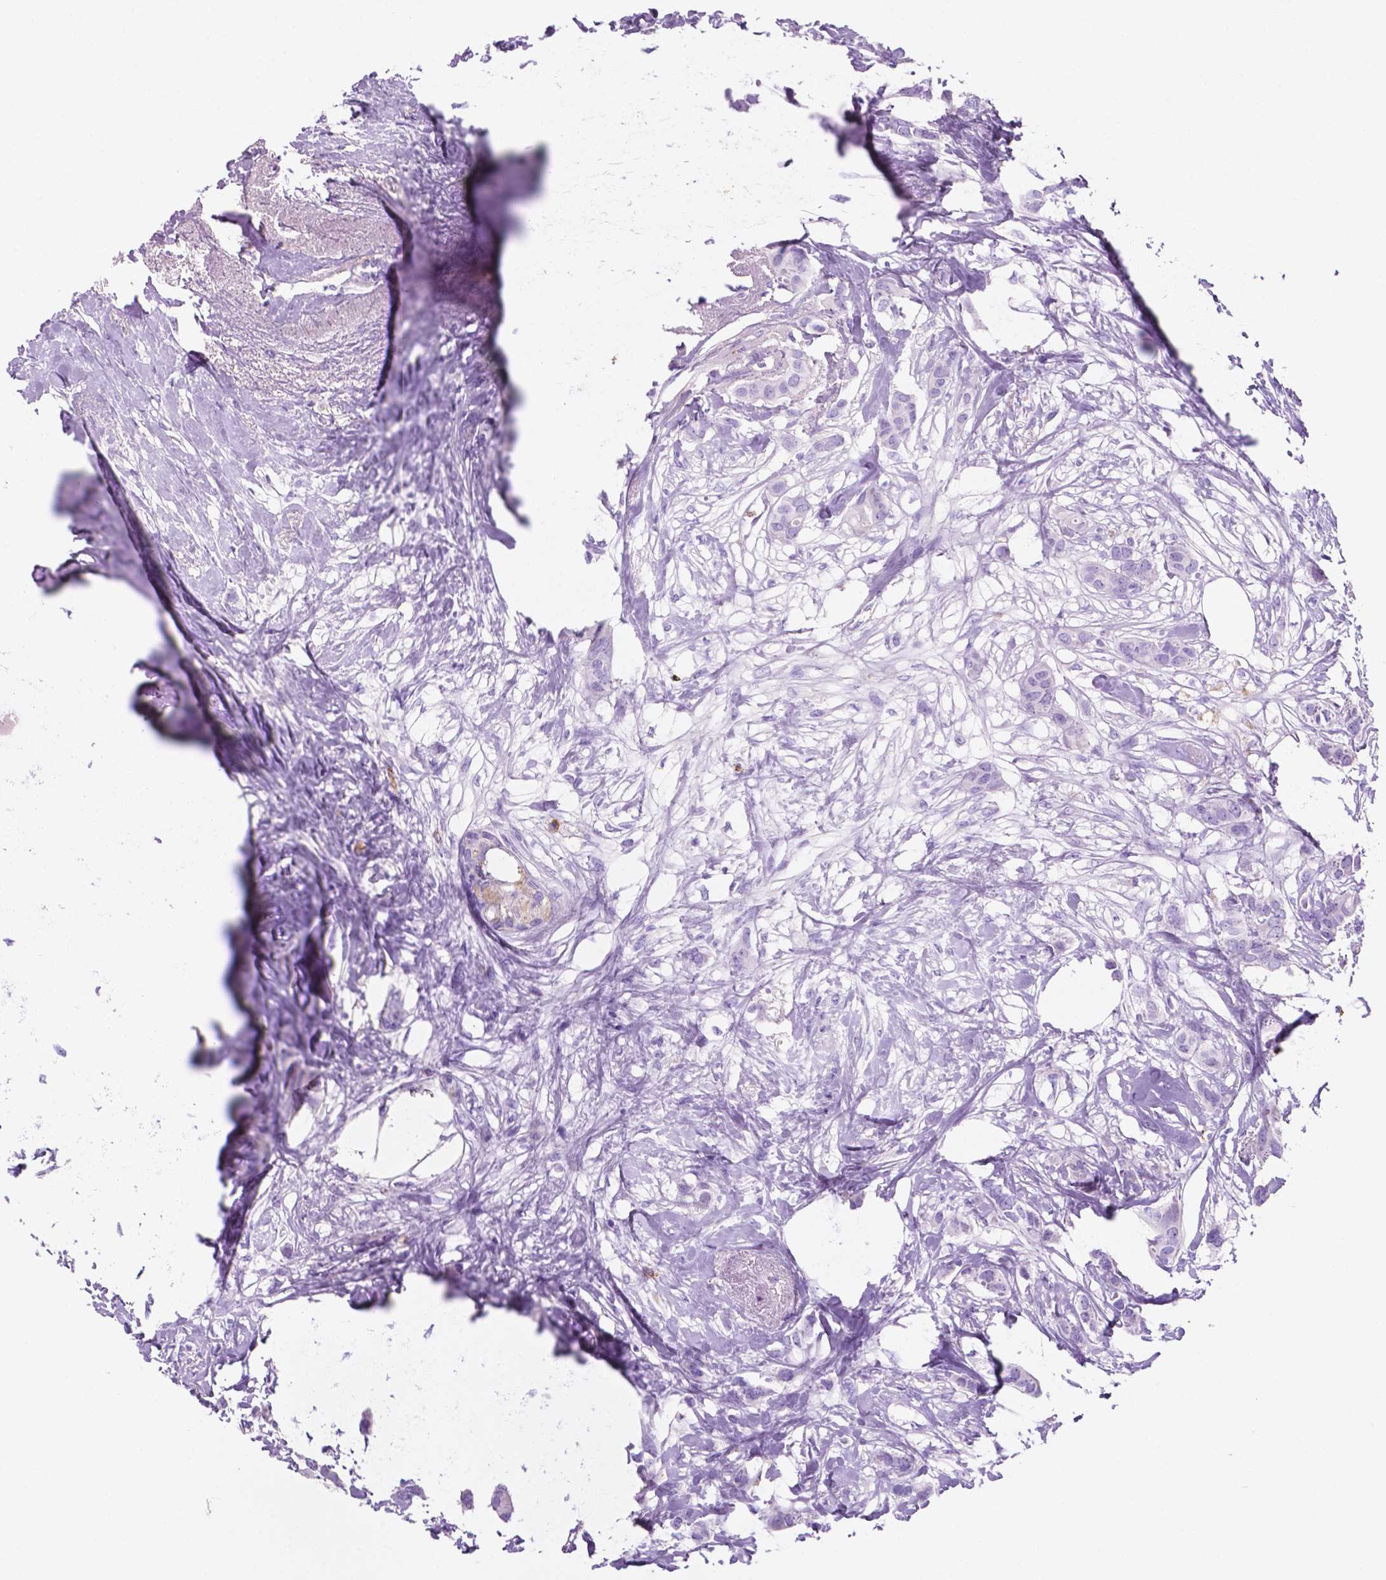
{"staining": {"intensity": "negative", "quantity": "none", "location": "none"}, "tissue": "breast cancer", "cell_type": "Tumor cells", "image_type": "cancer", "snomed": [{"axis": "morphology", "description": "Duct carcinoma"}, {"axis": "topography", "description": "Breast"}], "caption": "This is a photomicrograph of immunohistochemistry staining of breast invasive ductal carcinoma, which shows no positivity in tumor cells.", "gene": "FOXB2", "patient": {"sex": "female", "age": 62}}